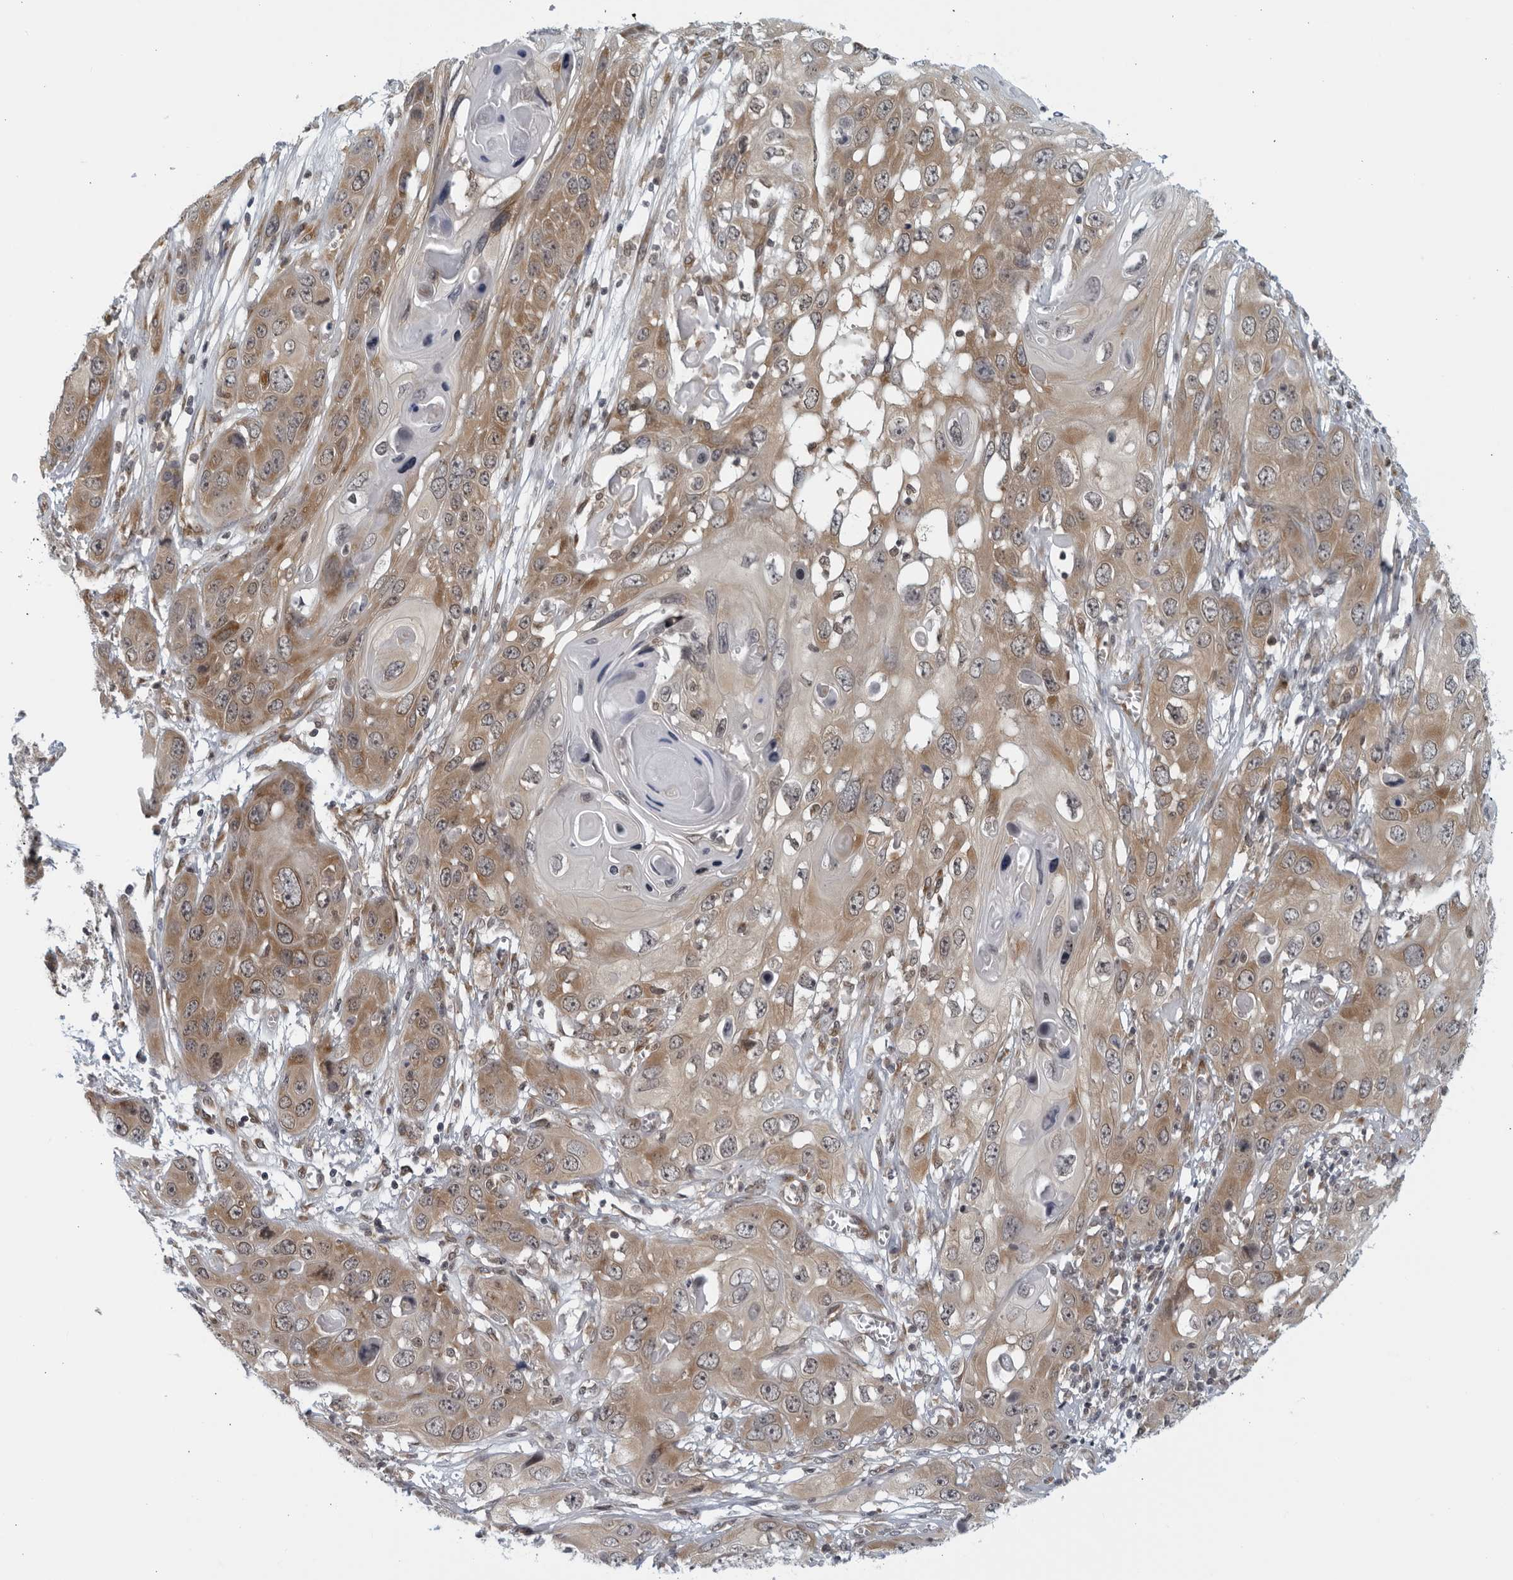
{"staining": {"intensity": "moderate", "quantity": ">75%", "location": "cytoplasmic/membranous"}, "tissue": "skin cancer", "cell_type": "Tumor cells", "image_type": "cancer", "snomed": [{"axis": "morphology", "description": "Squamous cell carcinoma, NOS"}, {"axis": "topography", "description": "Skin"}], "caption": "High-power microscopy captured an immunohistochemistry micrograph of skin cancer, revealing moderate cytoplasmic/membranous expression in approximately >75% of tumor cells.", "gene": "RC3H1", "patient": {"sex": "male", "age": 55}}